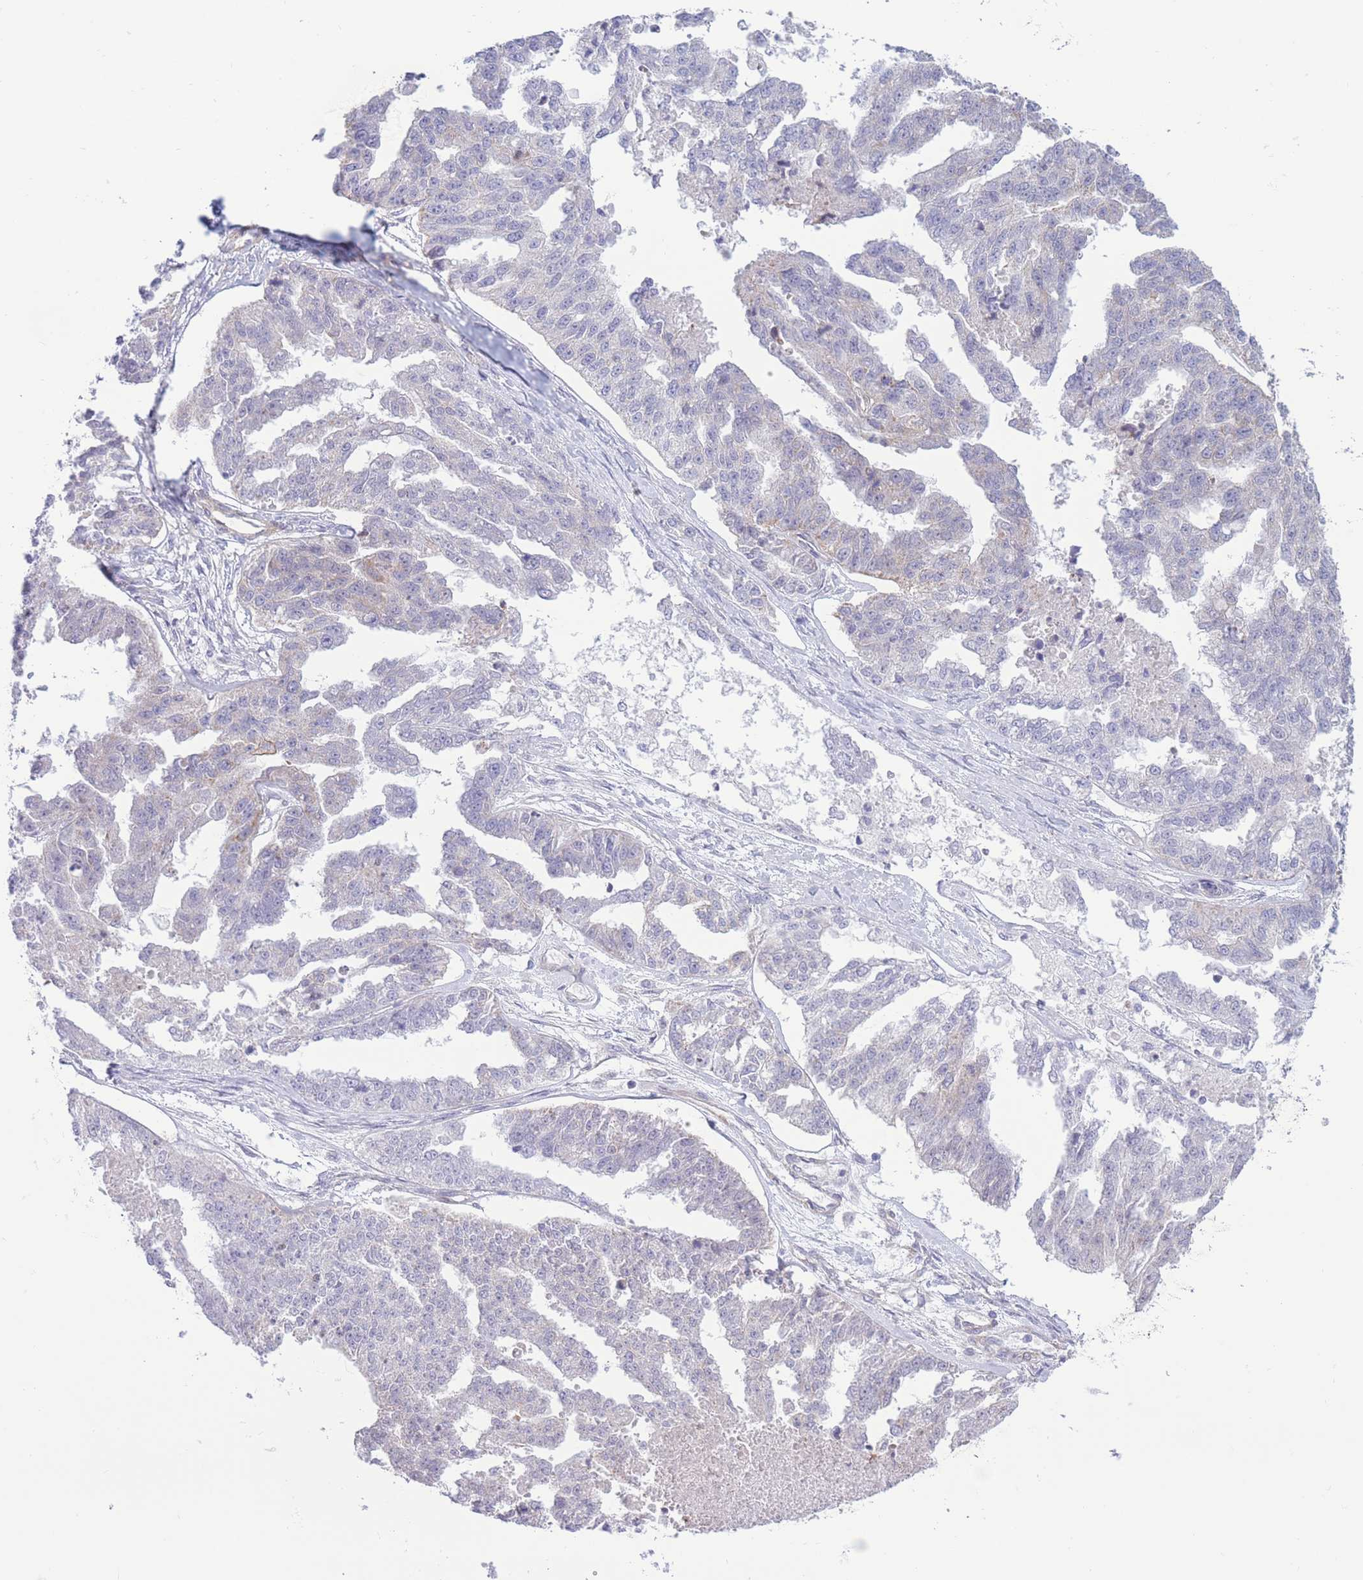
{"staining": {"intensity": "negative", "quantity": "none", "location": "none"}, "tissue": "ovarian cancer", "cell_type": "Tumor cells", "image_type": "cancer", "snomed": [{"axis": "morphology", "description": "Cystadenocarcinoma, serous, NOS"}, {"axis": "topography", "description": "Ovary"}], "caption": "This histopathology image is of ovarian cancer (serous cystadenocarcinoma) stained with immunohistochemistry (IHC) to label a protein in brown with the nuclei are counter-stained blue. There is no positivity in tumor cells.", "gene": "MRPS31", "patient": {"sex": "female", "age": 58}}